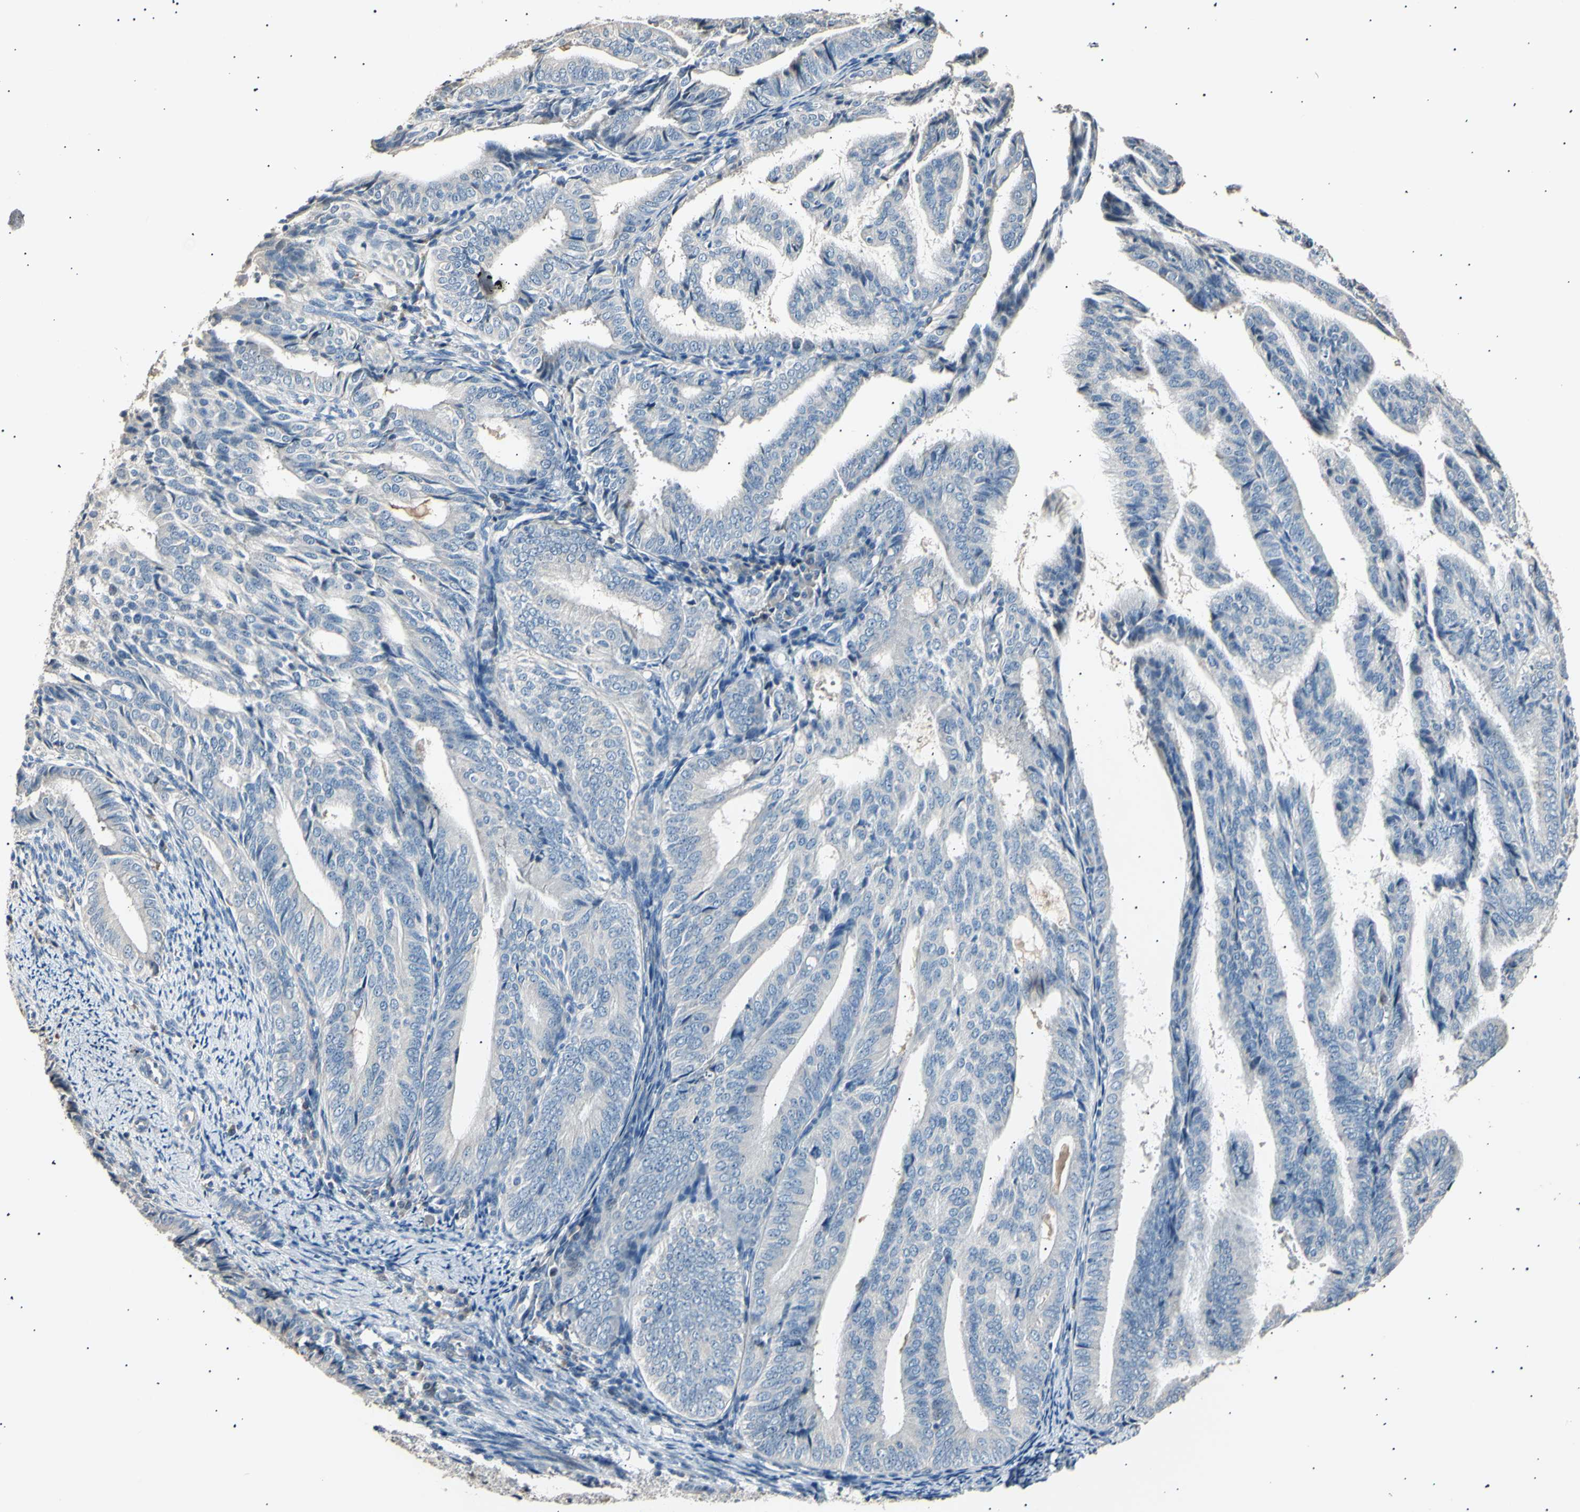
{"staining": {"intensity": "negative", "quantity": "none", "location": "none"}, "tissue": "endometrial cancer", "cell_type": "Tumor cells", "image_type": "cancer", "snomed": [{"axis": "morphology", "description": "Adenocarcinoma, NOS"}, {"axis": "topography", "description": "Endometrium"}], "caption": "An image of adenocarcinoma (endometrial) stained for a protein reveals no brown staining in tumor cells.", "gene": "LDLR", "patient": {"sex": "female", "age": 58}}